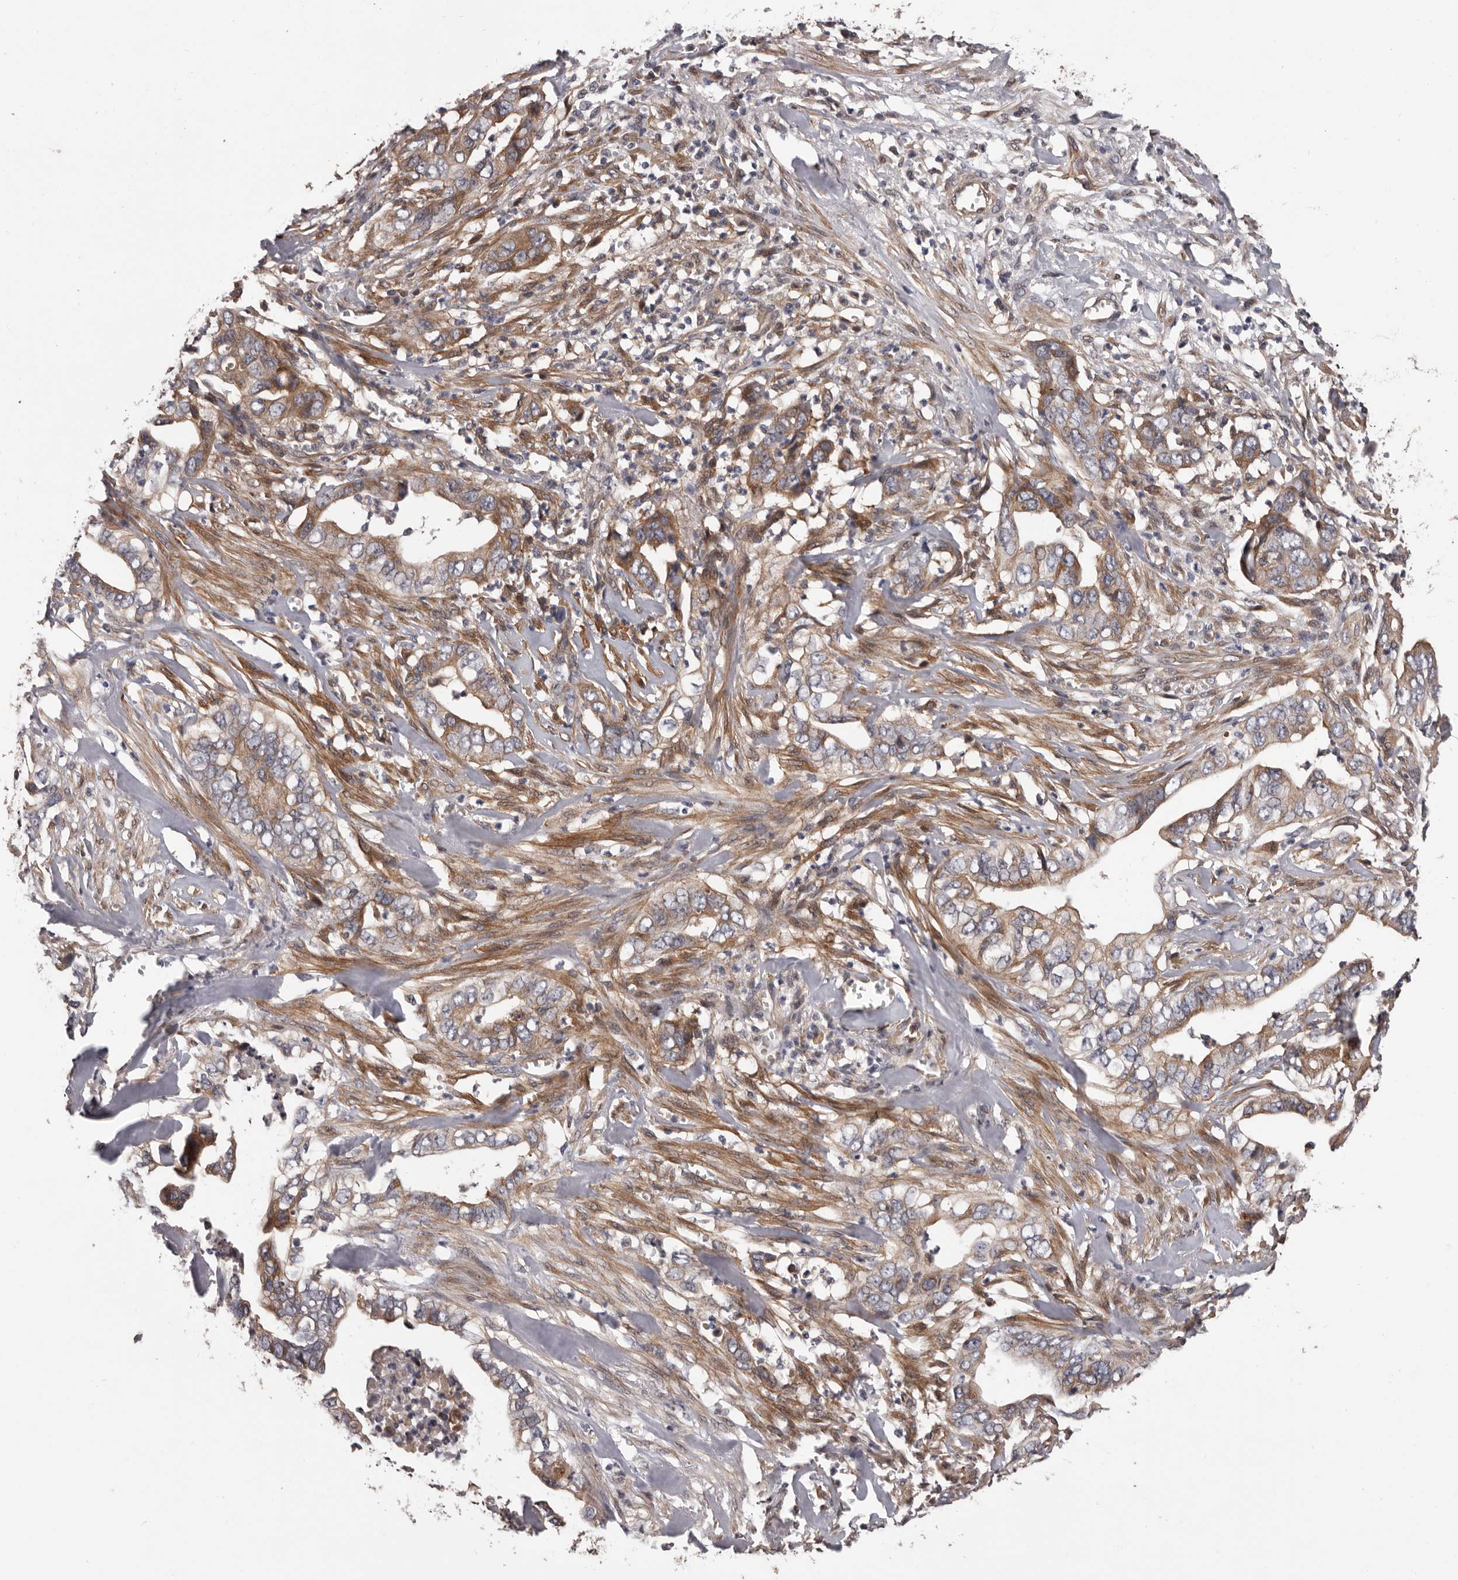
{"staining": {"intensity": "moderate", "quantity": "25%-75%", "location": "cytoplasmic/membranous"}, "tissue": "liver cancer", "cell_type": "Tumor cells", "image_type": "cancer", "snomed": [{"axis": "morphology", "description": "Cholangiocarcinoma"}, {"axis": "topography", "description": "Liver"}], "caption": "Liver cancer was stained to show a protein in brown. There is medium levels of moderate cytoplasmic/membranous expression in about 25%-75% of tumor cells. Immunohistochemistry stains the protein of interest in brown and the nuclei are stained blue.", "gene": "PRKD1", "patient": {"sex": "female", "age": 79}}